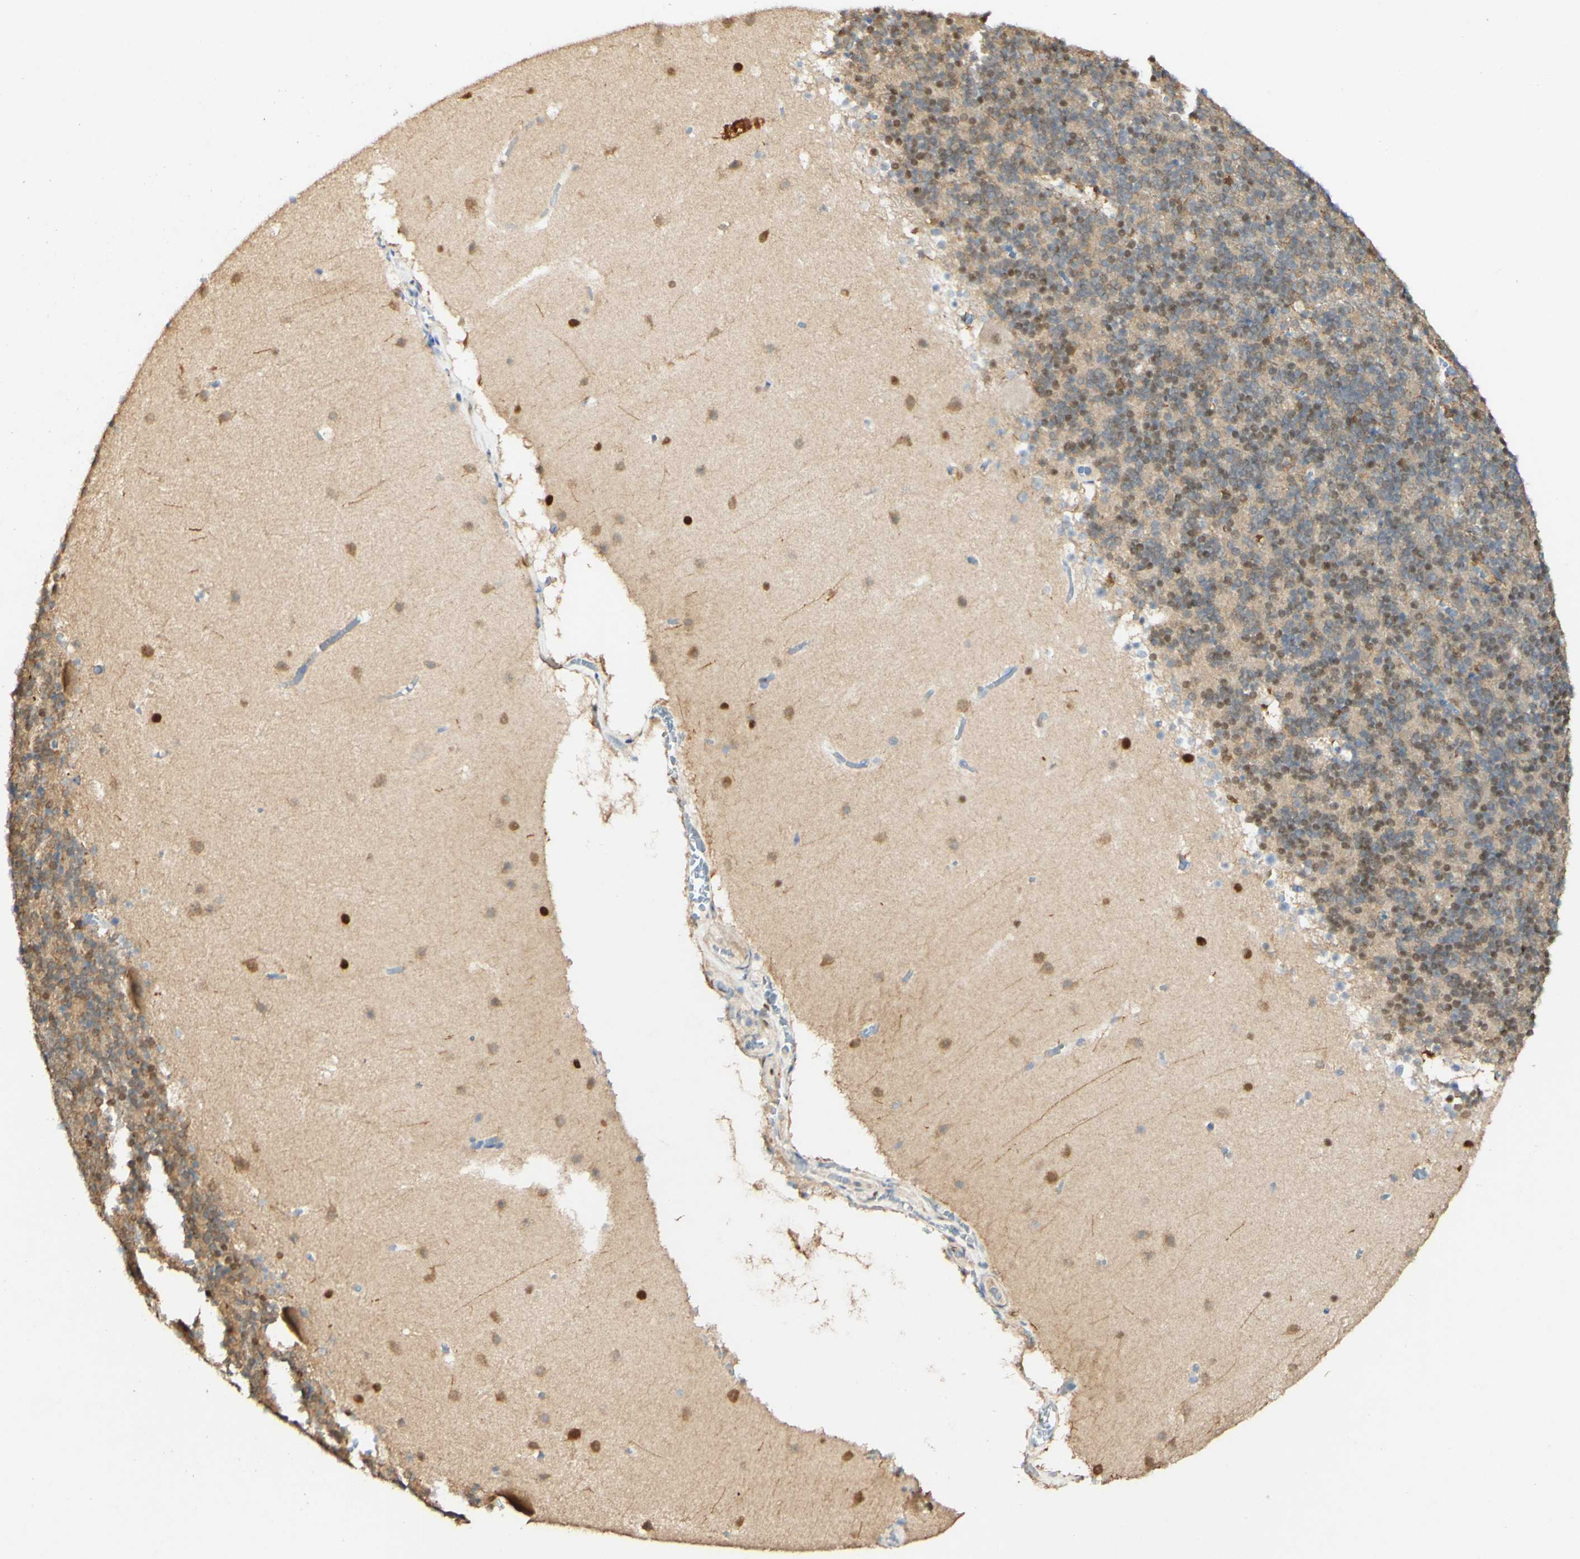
{"staining": {"intensity": "weak", "quantity": "25%-75%", "location": "nuclear"}, "tissue": "cerebellum", "cell_type": "Cells in granular layer", "image_type": "normal", "snomed": [{"axis": "morphology", "description": "Normal tissue, NOS"}, {"axis": "topography", "description": "Cerebellum"}], "caption": "Brown immunohistochemical staining in unremarkable human cerebellum reveals weak nuclear expression in approximately 25%-75% of cells in granular layer.", "gene": "MAP3K4", "patient": {"sex": "male", "age": 45}}